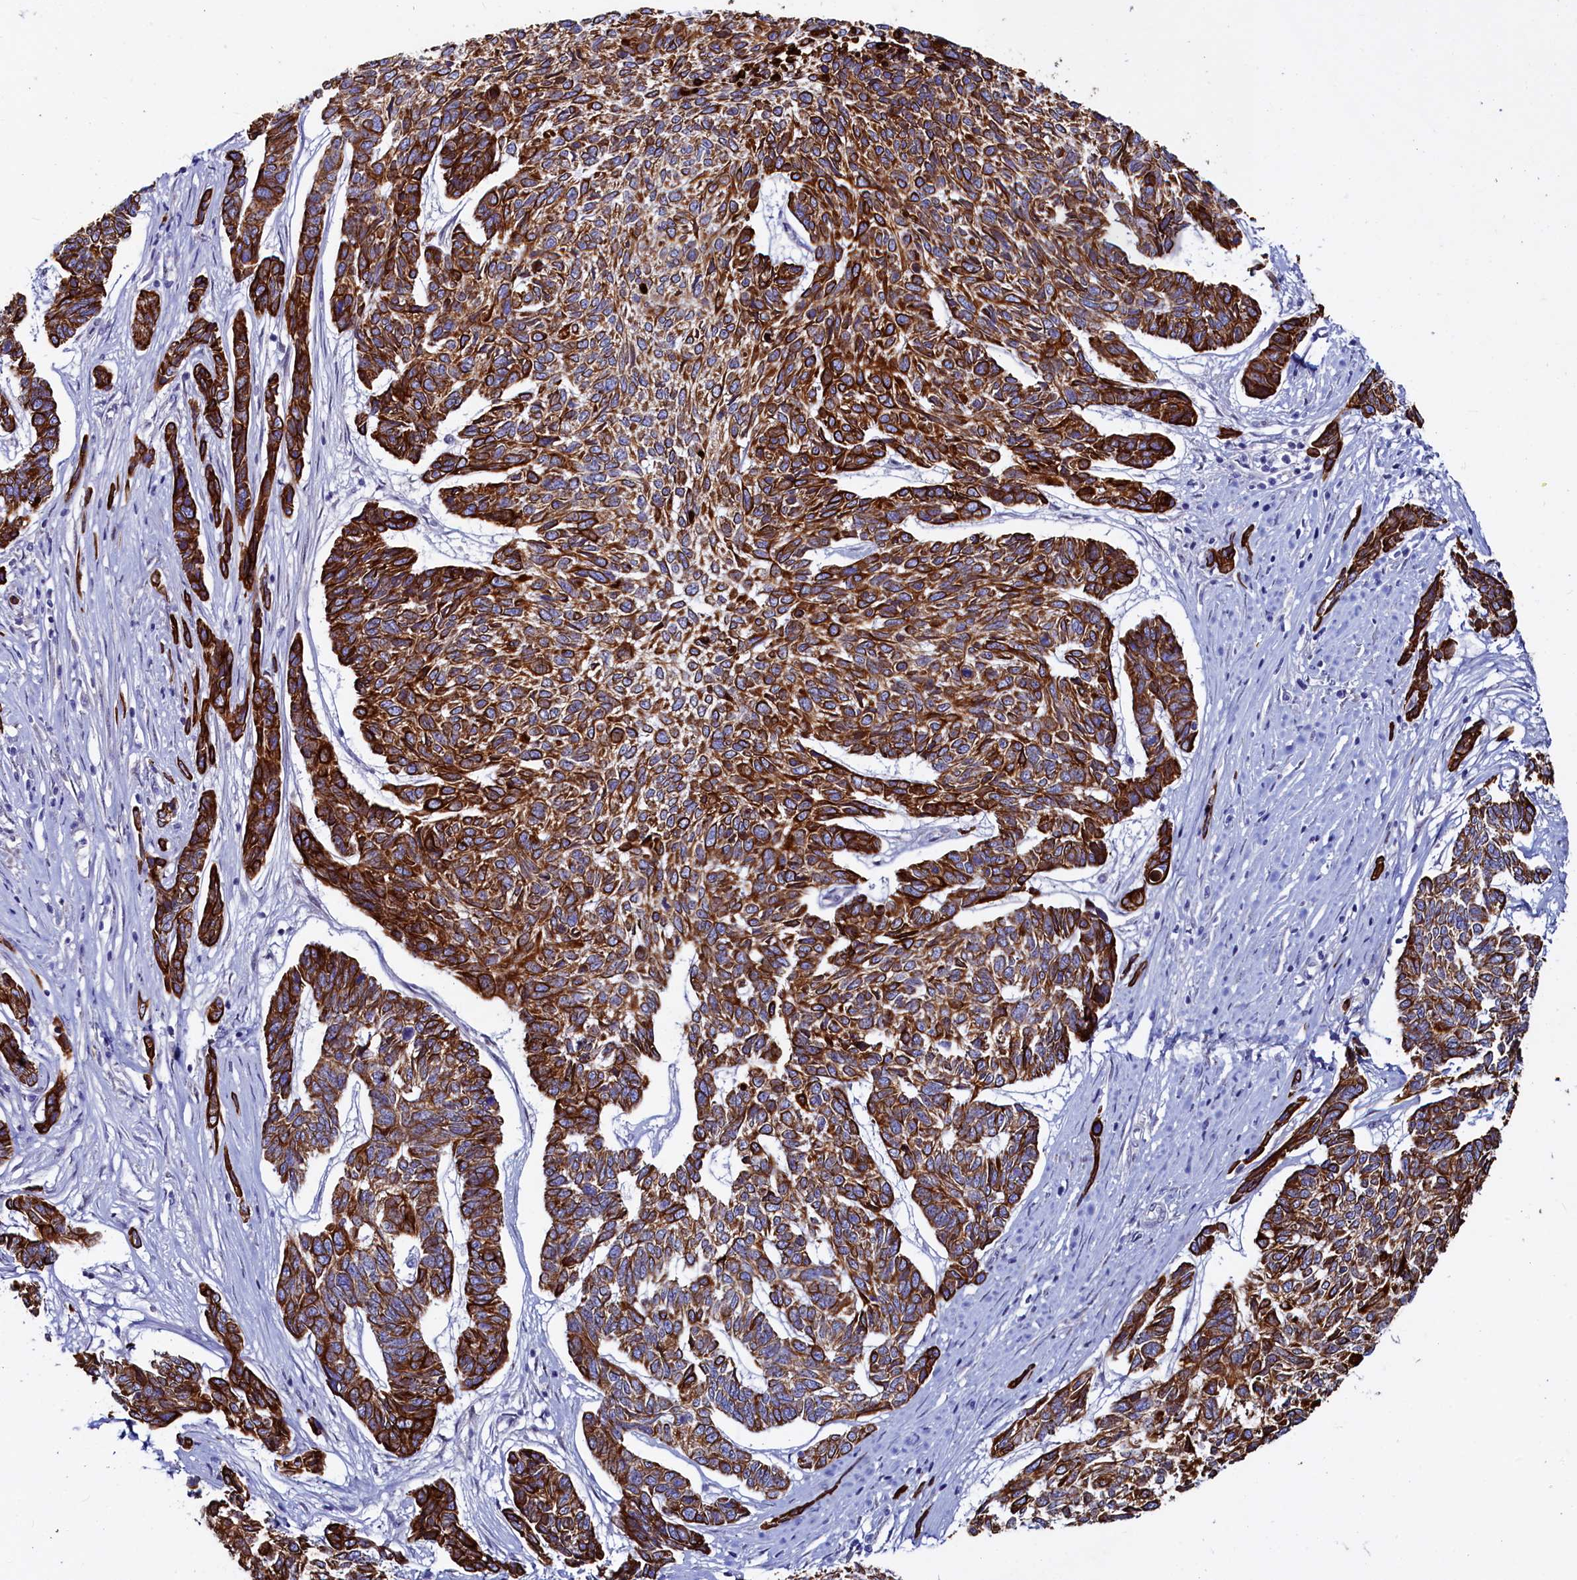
{"staining": {"intensity": "strong", "quantity": ">75%", "location": "cytoplasmic/membranous"}, "tissue": "skin cancer", "cell_type": "Tumor cells", "image_type": "cancer", "snomed": [{"axis": "morphology", "description": "Basal cell carcinoma"}, {"axis": "topography", "description": "Skin"}], "caption": "A high amount of strong cytoplasmic/membranous expression is present in about >75% of tumor cells in skin cancer tissue. Using DAB (3,3'-diaminobenzidine) (brown) and hematoxylin (blue) stains, captured at high magnification using brightfield microscopy.", "gene": "ASTE1", "patient": {"sex": "female", "age": 65}}